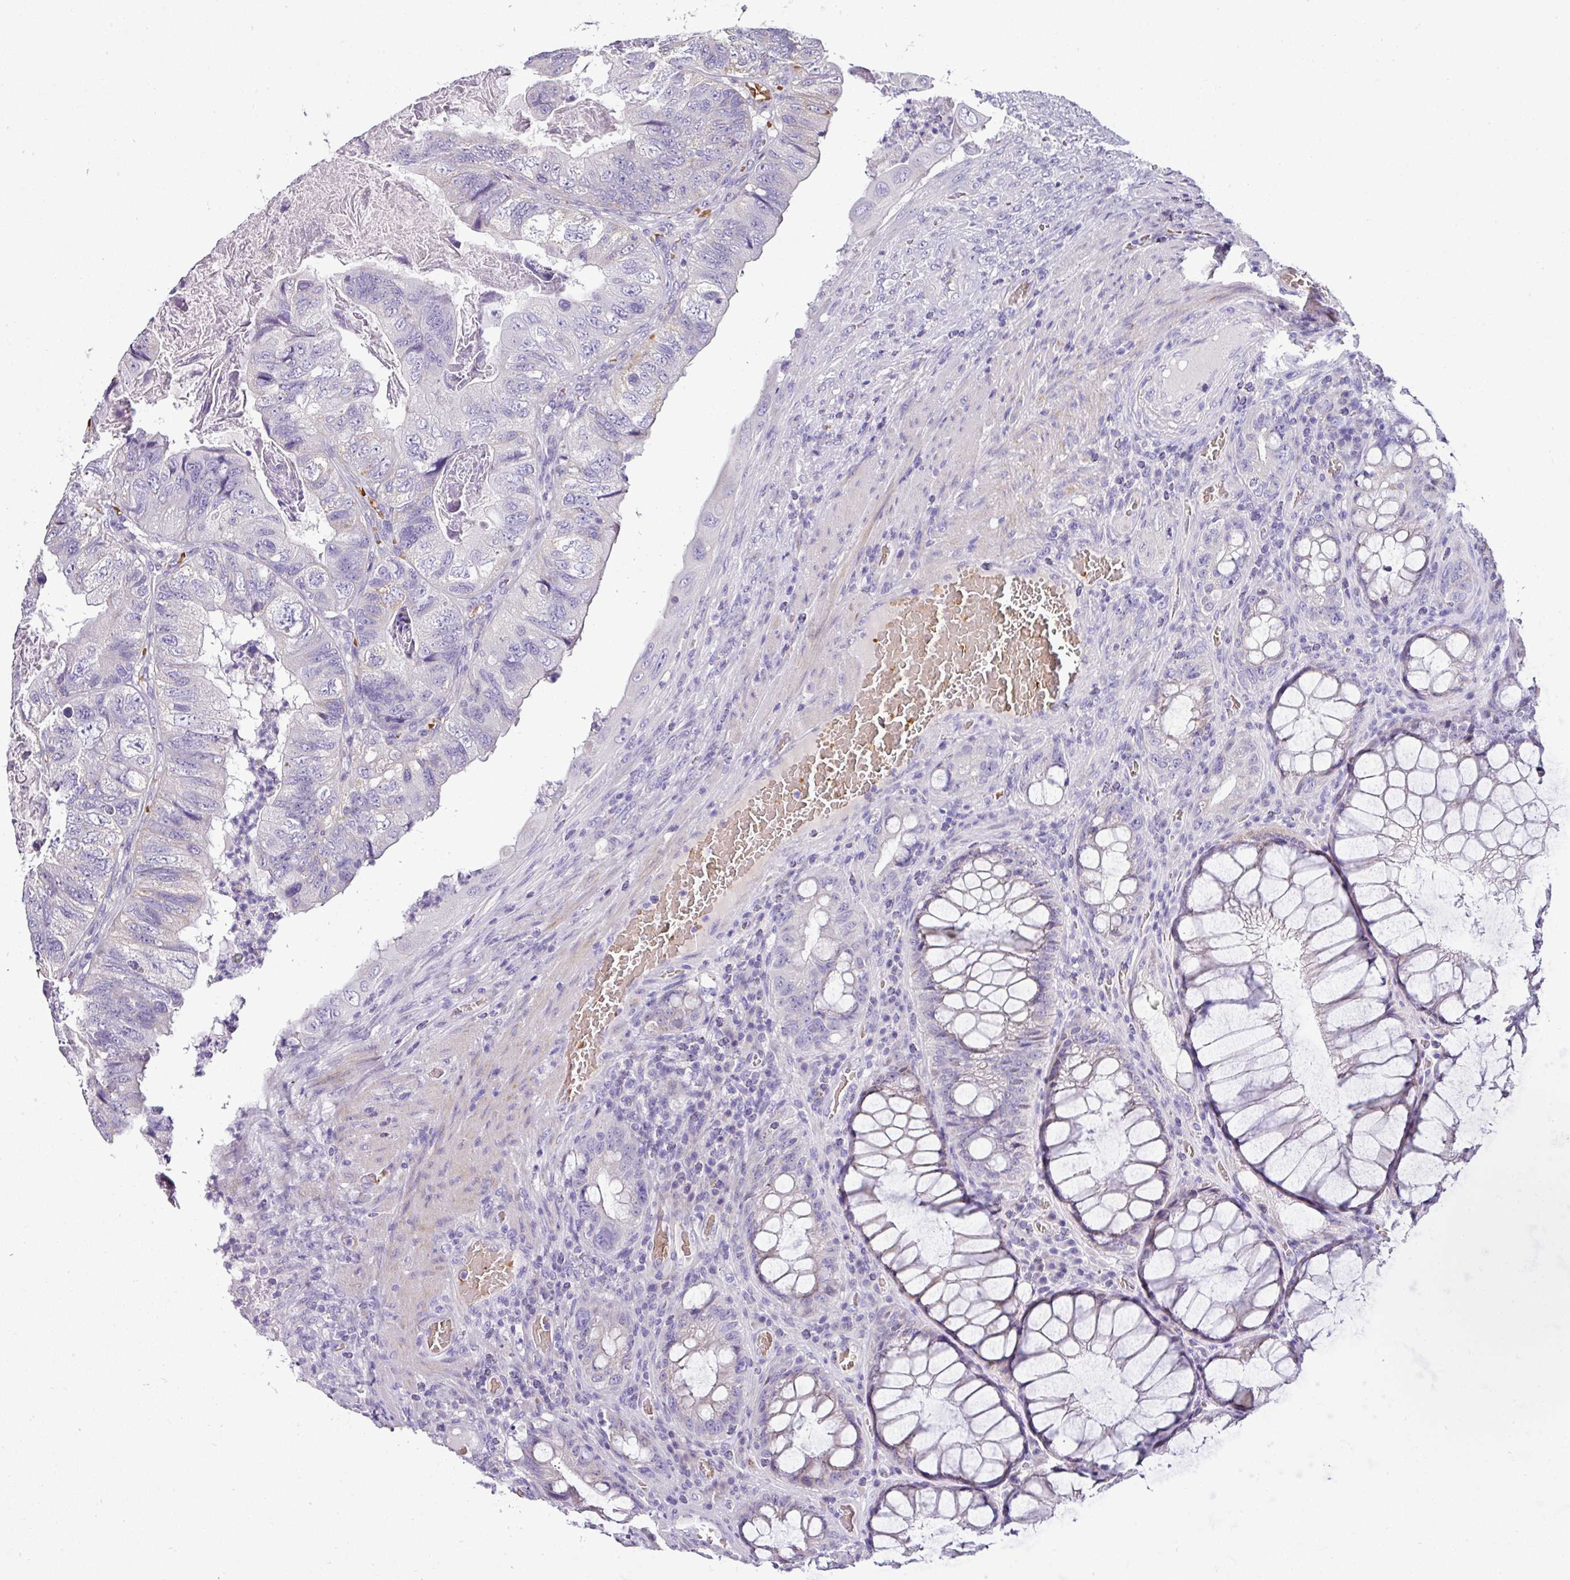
{"staining": {"intensity": "negative", "quantity": "none", "location": "none"}, "tissue": "colorectal cancer", "cell_type": "Tumor cells", "image_type": "cancer", "snomed": [{"axis": "morphology", "description": "Adenocarcinoma, NOS"}, {"axis": "topography", "description": "Rectum"}], "caption": "Micrograph shows no significant protein positivity in tumor cells of colorectal cancer (adenocarcinoma).", "gene": "NAPSA", "patient": {"sex": "male", "age": 63}}